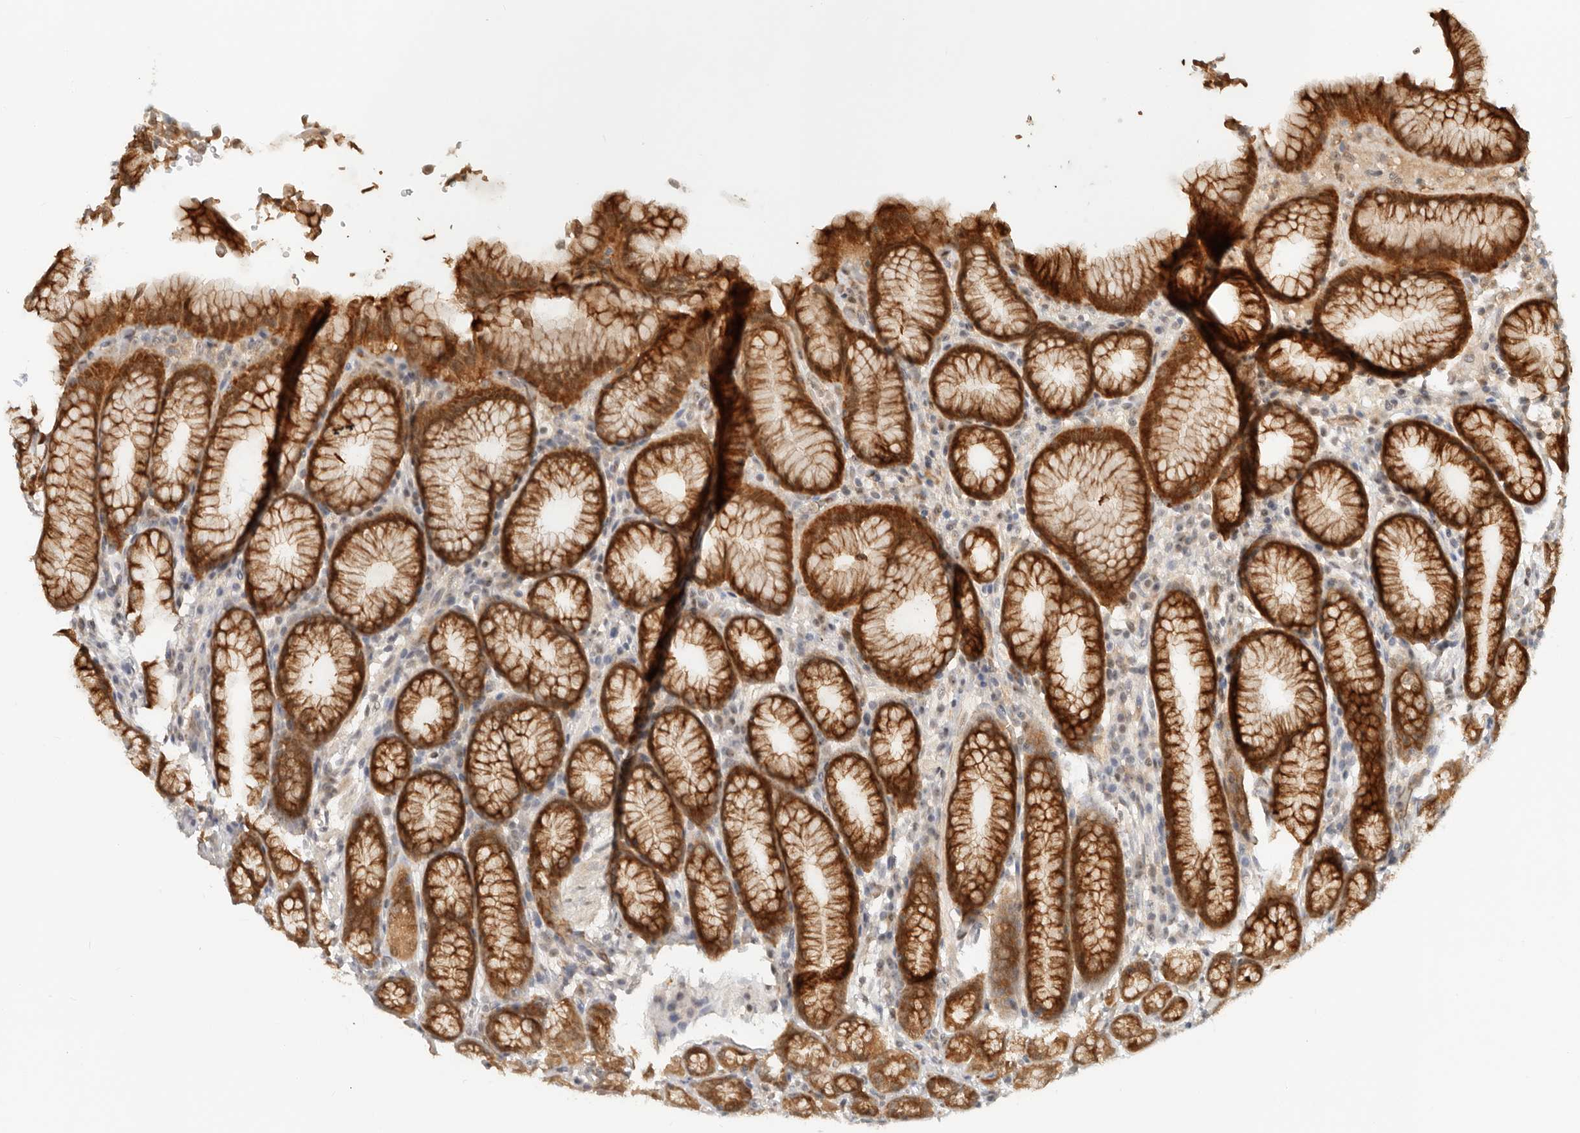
{"staining": {"intensity": "strong", "quantity": ">75%", "location": "cytoplasmic/membranous,nuclear"}, "tissue": "stomach", "cell_type": "Glandular cells", "image_type": "normal", "snomed": [{"axis": "morphology", "description": "Normal tissue, NOS"}, {"axis": "topography", "description": "Stomach"}], "caption": "This histopathology image exhibits benign stomach stained with immunohistochemistry to label a protein in brown. The cytoplasmic/membranous,nuclear of glandular cells show strong positivity for the protein. Nuclei are counter-stained blue.", "gene": "HEXD", "patient": {"sex": "male", "age": 42}}